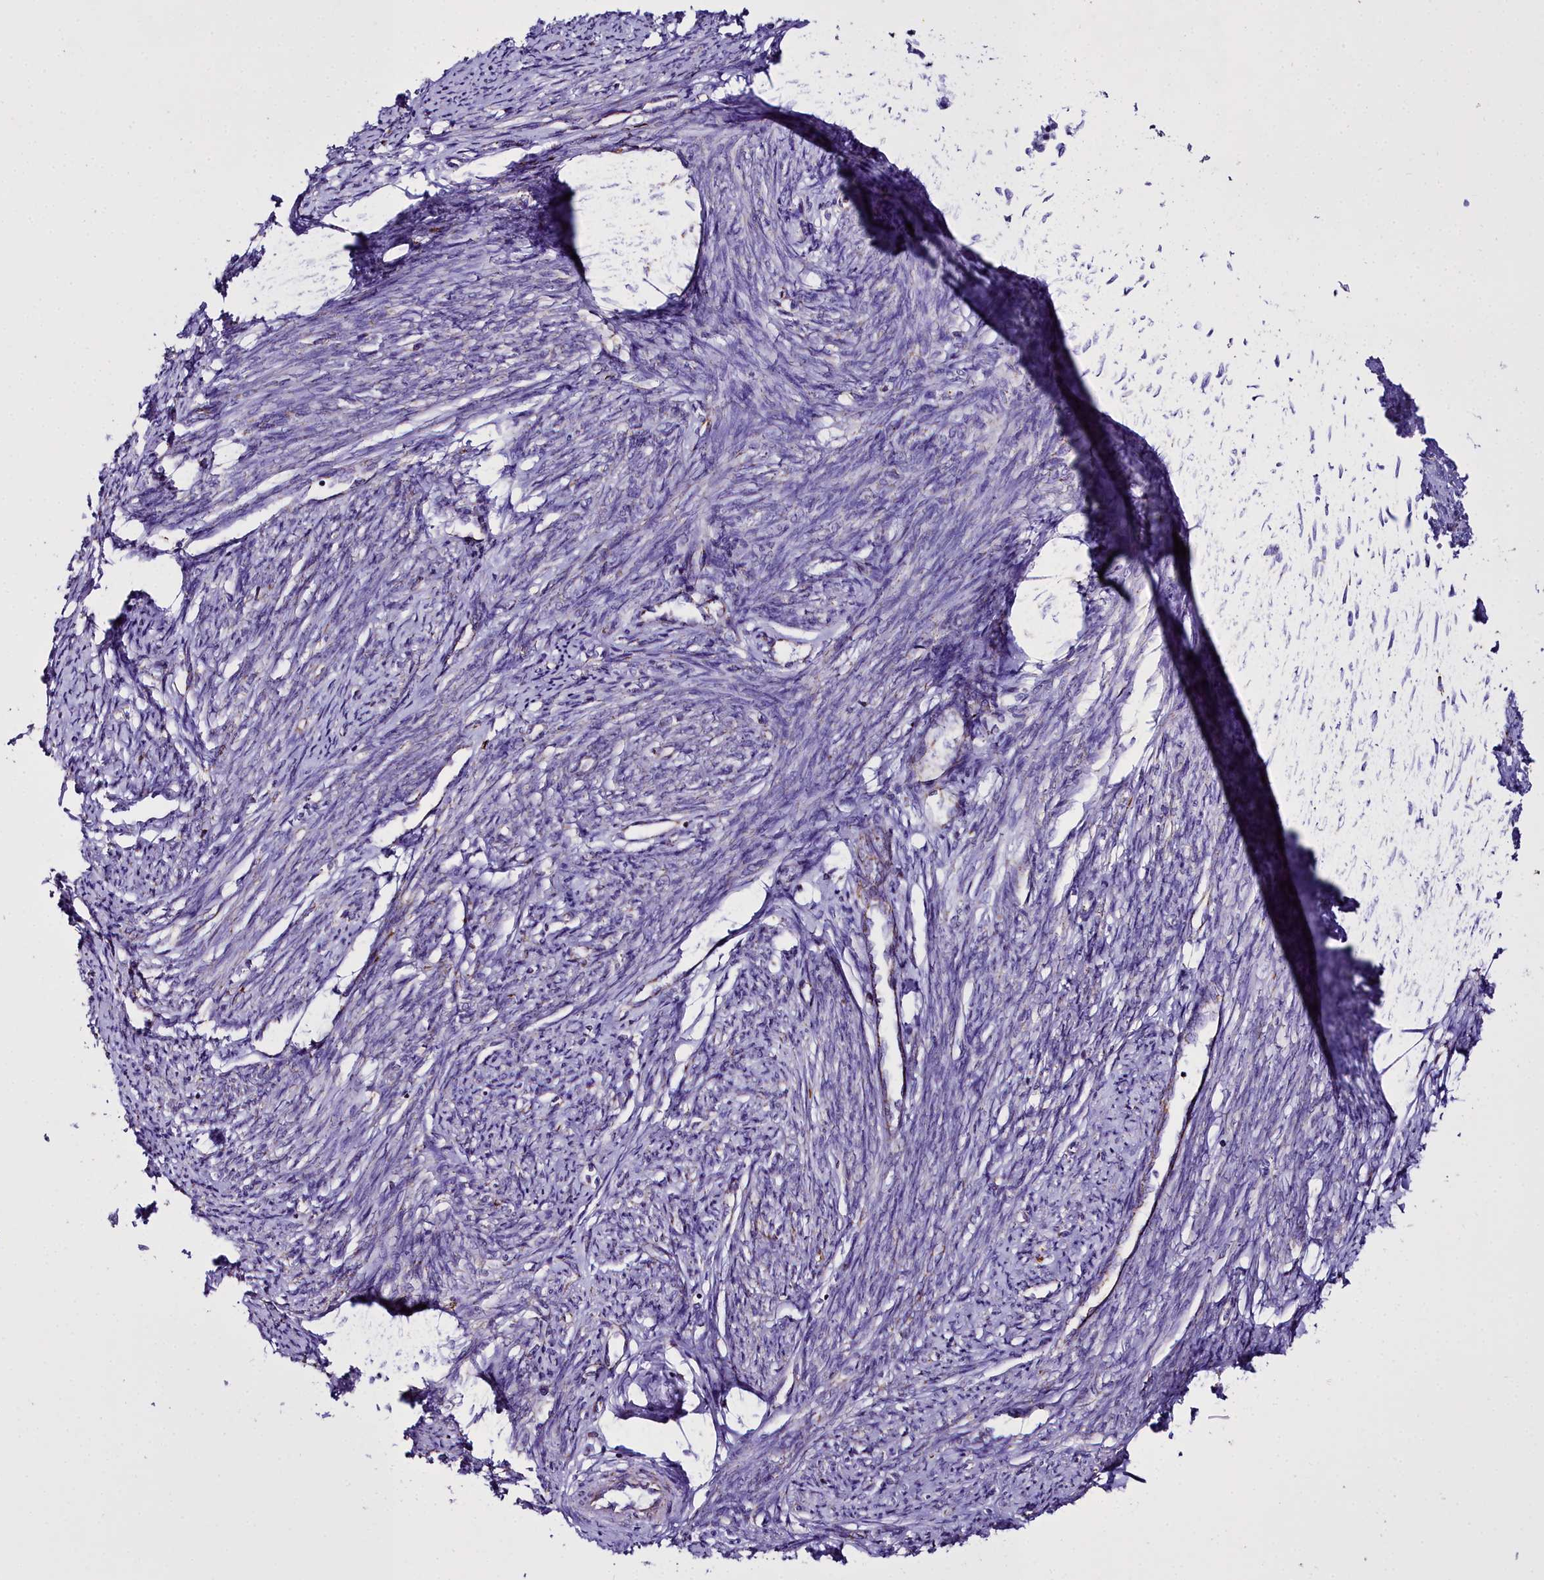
{"staining": {"intensity": "negative", "quantity": "none", "location": "none"}, "tissue": "smooth muscle", "cell_type": "Smooth muscle cells", "image_type": "normal", "snomed": [{"axis": "morphology", "description": "Normal tissue, NOS"}, {"axis": "topography", "description": "Smooth muscle"}, {"axis": "topography", "description": "Uterus"}], "caption": "Protein analysis of normal smooth muscle exhibits no significant expression in smooth muscle cells. (DAB immunohistochemistry (IHC), high magnification).", "gene": "WDFY3", "patient": {"sex": "female", "age": 59}}